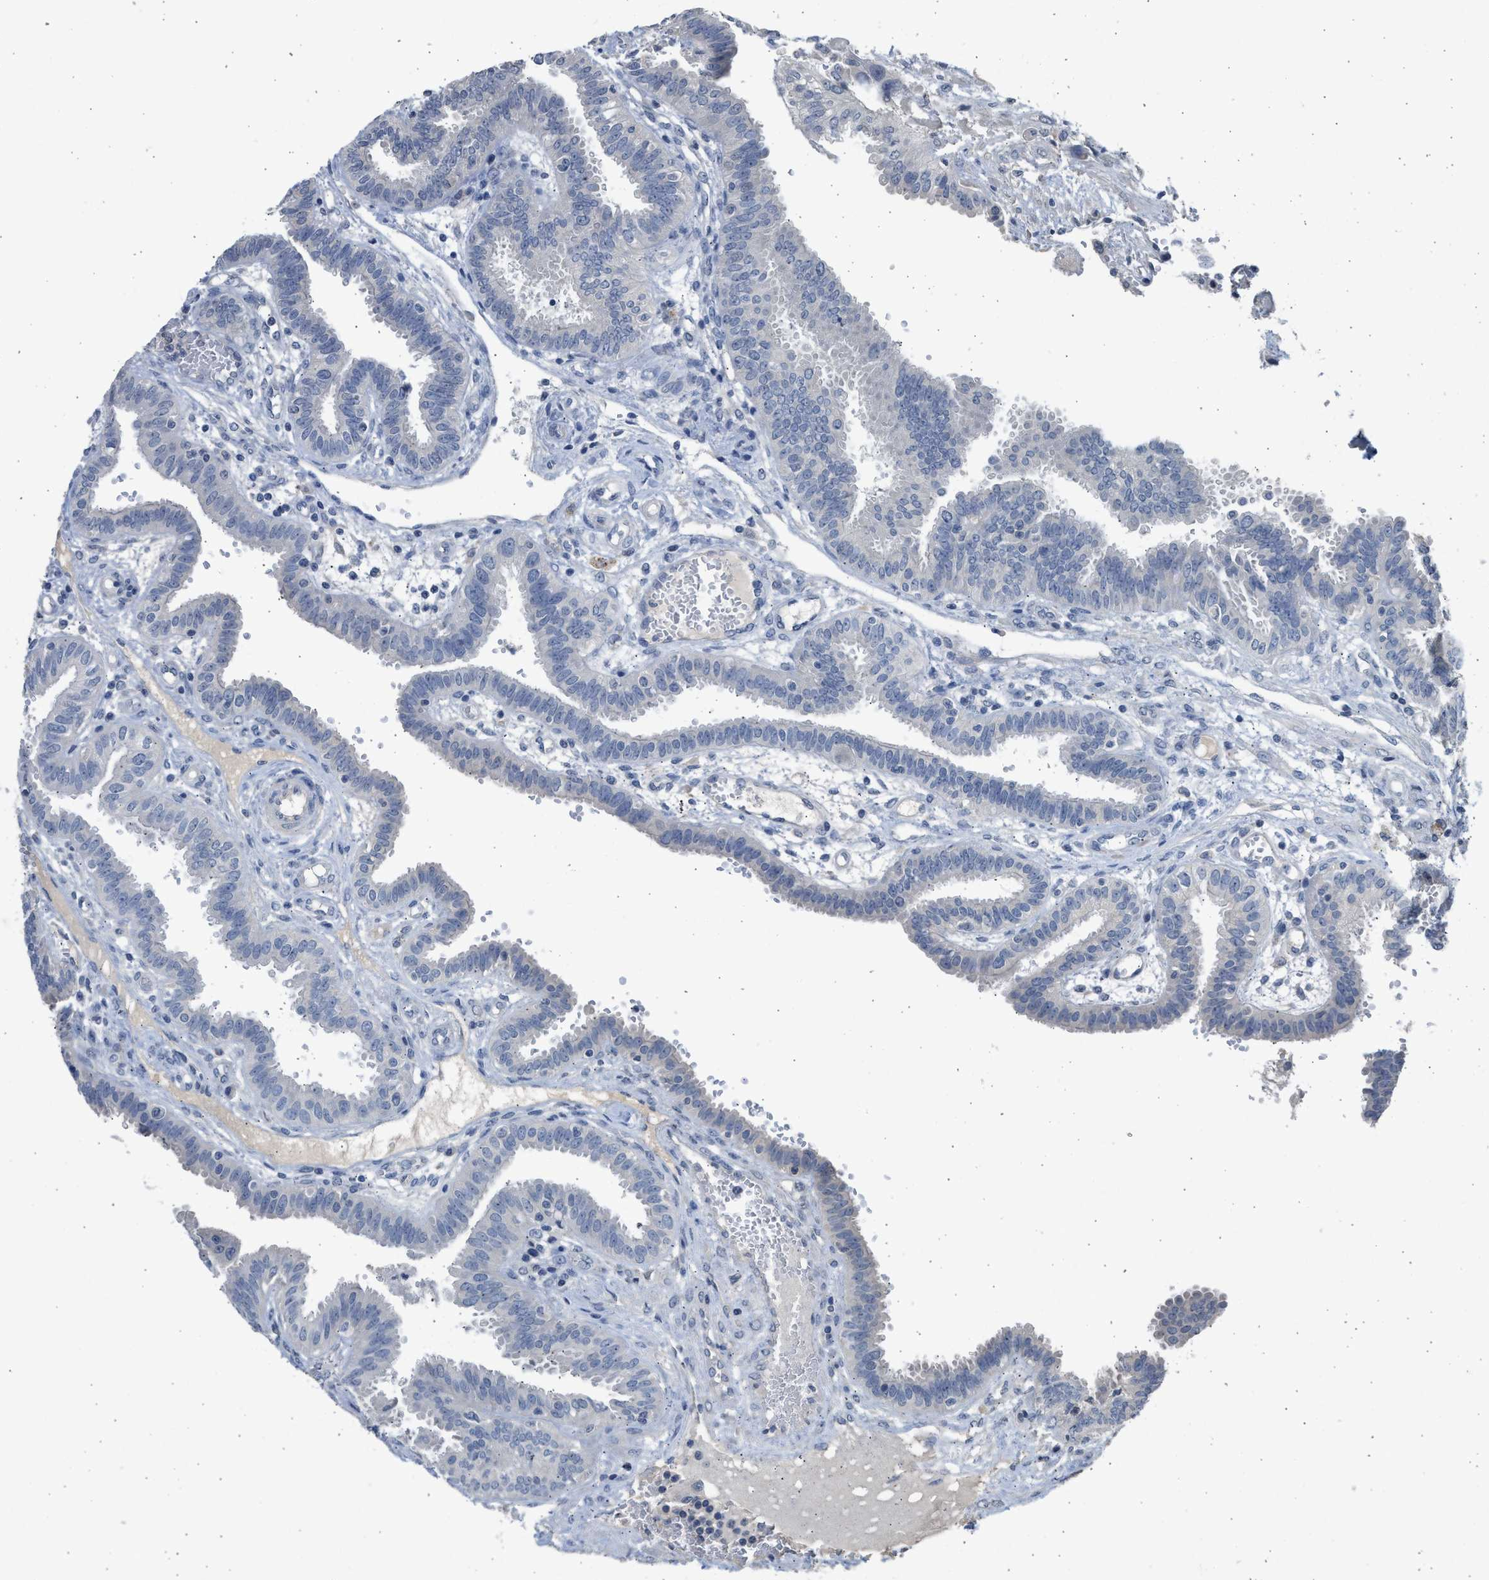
{"staining": {"intensity": "negative", "quantity": "none", "location": "none"}, "tissue": "fallopian tube", "cell_type": "Glandular cells", "image_type": "normal", "snomed": [{"axis": "morphology", "description": "Normal tissue, NOS"}, {"axis": "topography", "description": "Fallopian tube"}, {"axis": "topography", "description": "Placenta"}], "caption": "Immunohistochemistry (IHC) of normal human fallopian tube demonstrates no positivity in glandular cells.", "gene": "SULT2A1", "patient": {"sex": "female", "age": 32}}